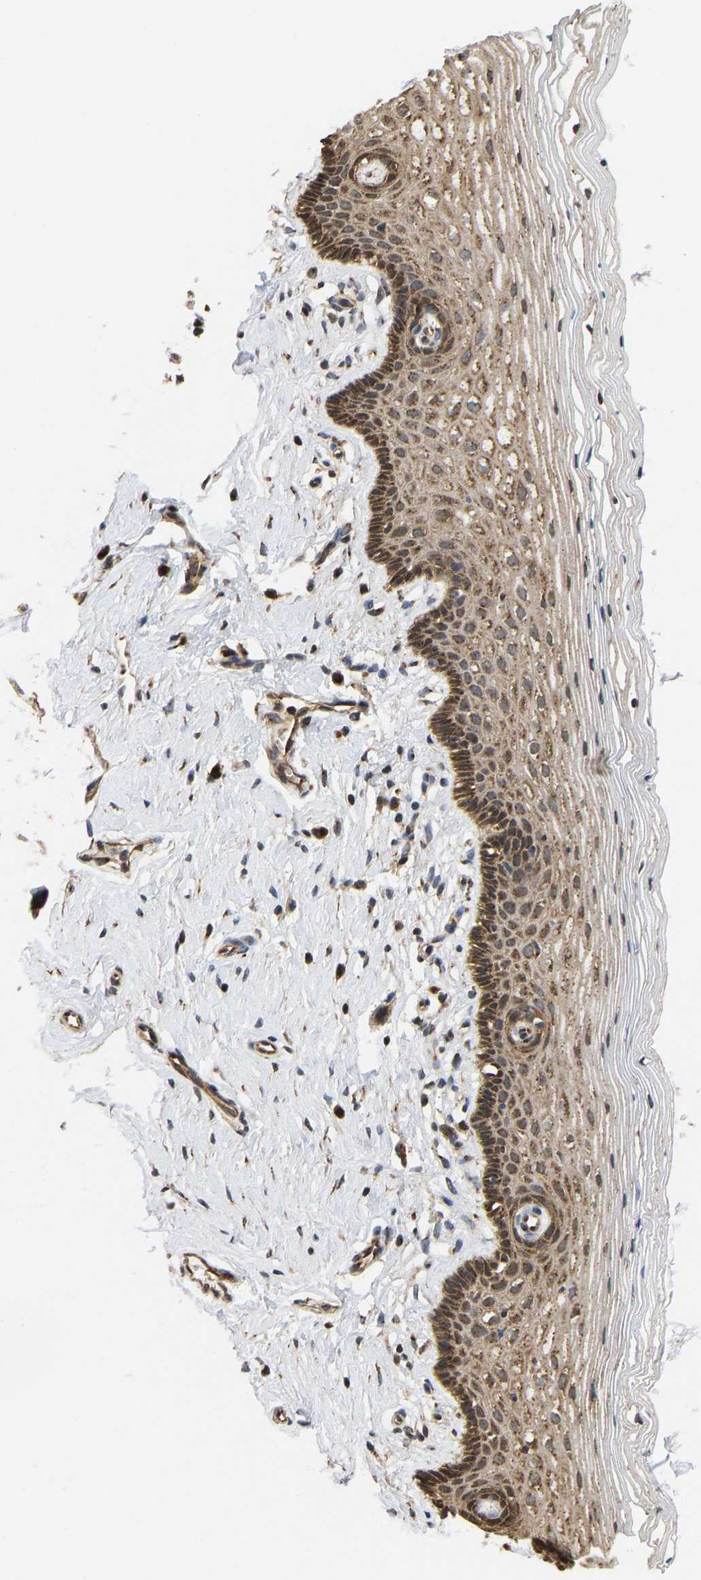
{"staining": {"intensity": "moderate", "quantity": ">75%", "location": "cytoplasmic/membranous"}, "tissue": "vagina", "cell_type": "Squamous epithelial cells", "image_type": "normal", "snomed": [{"axis": "morphology", "description": "Normal tissue, NOS"}, {"axis": "topography", "description": "Vagina"}], "caption": "Immunohistochemistry (IHC) staining of benign vagina, which shows medium levels of moderate cytoplasmic/membranous expression in approximately >75% of squamous epithelial cells indicating moderate cytoplasmic/membranous protein positivity. The staining was performed using DAB (brown) for protein detection and nuclei were counterstained in hematoxylin (blue).", "gene": "YIPF4", "patient": {"sex": "female", "age": 32}}